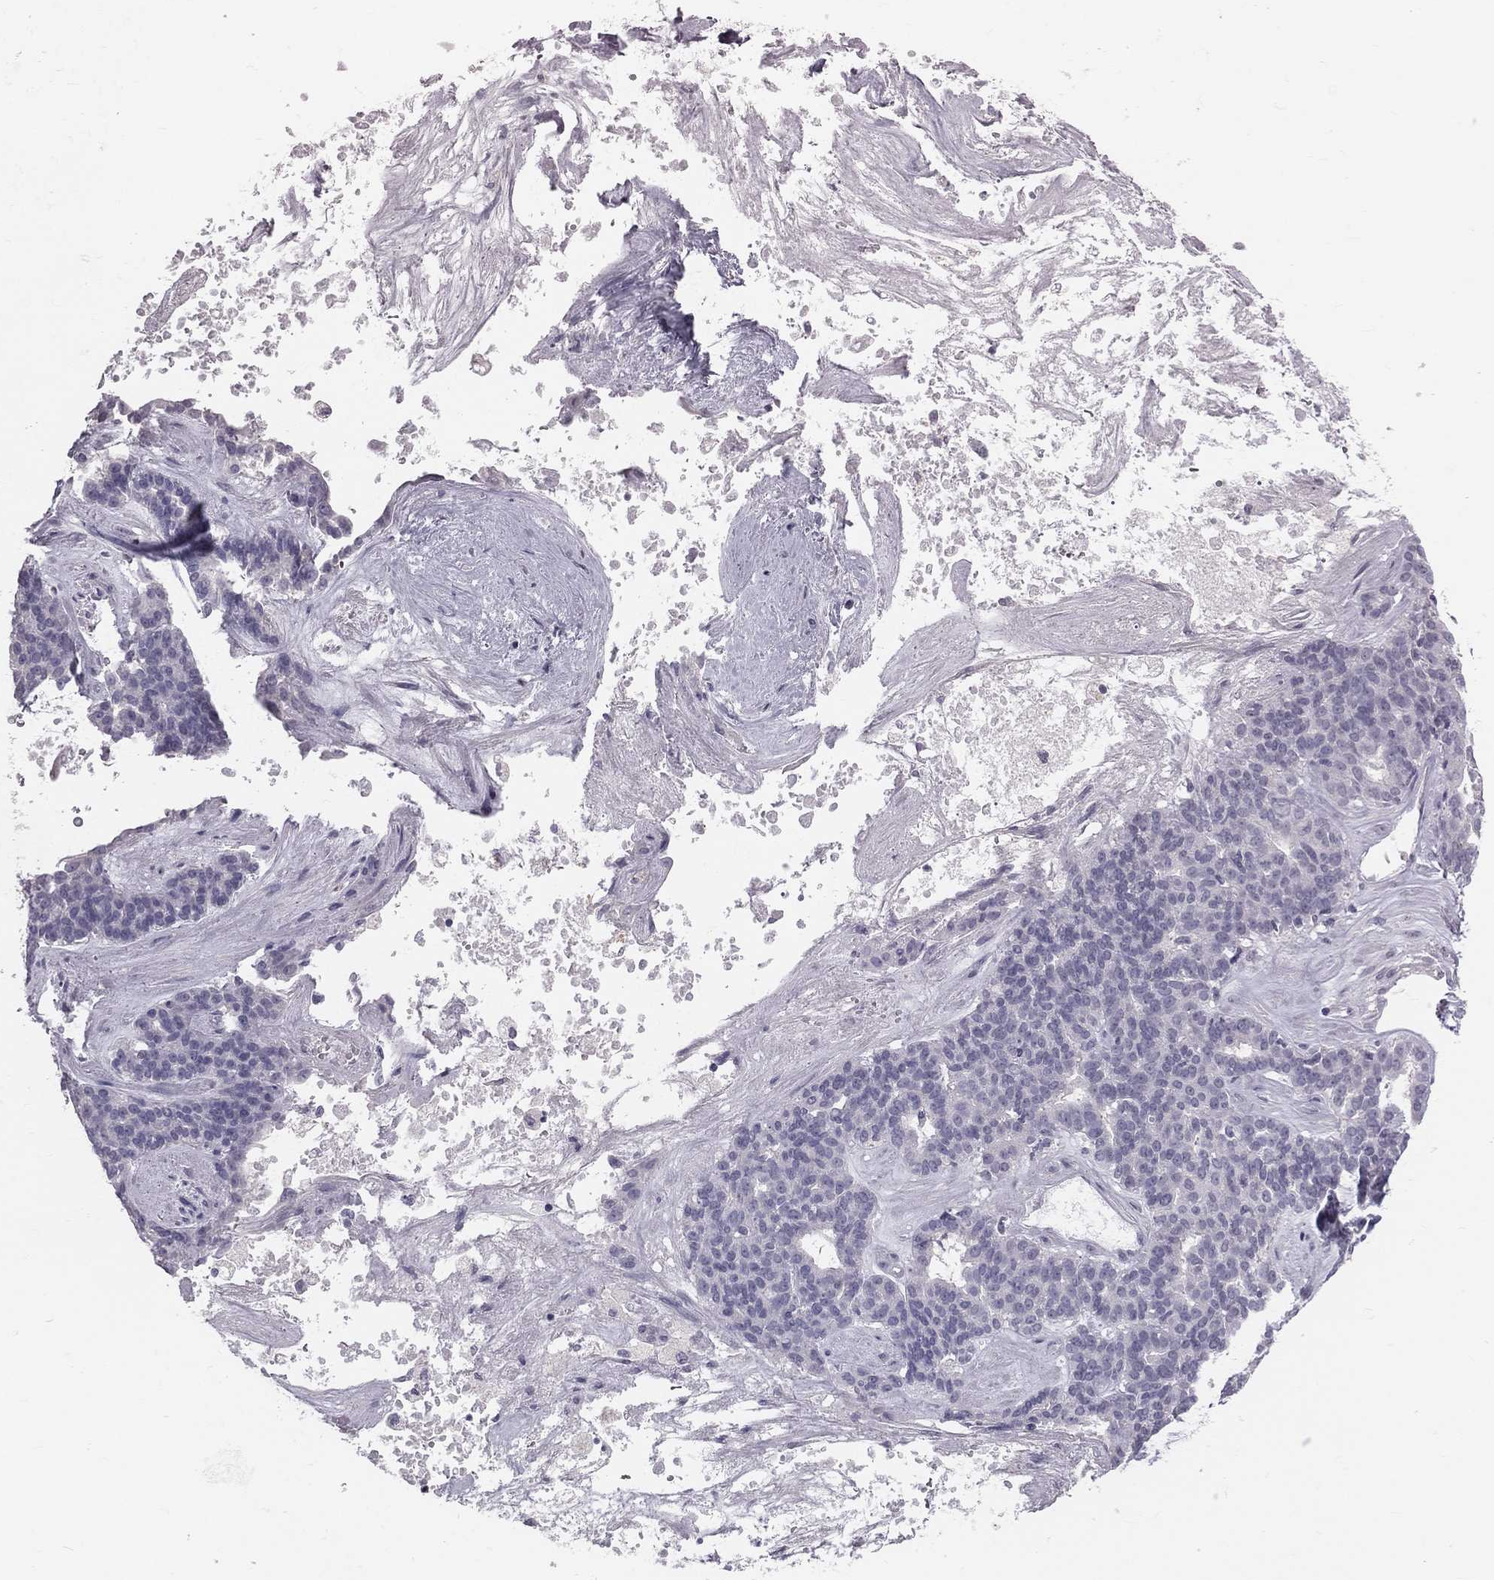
{"staining": {"intensity": "negative", "quantity": "none", "location": "none"}, "tissue": "liver cancer", "cell_type": "Tumor cells", "image_type": "cancer", "snomed": [{"axis": "morphology", "description": "Cholangiocarcinoma"}, {"axis": "topography", "description": "Liver"}], "caption": "An immunohistochemistry (IHC) histopathology image of liver cancer is shown. There is no staining in tumor cells of liver cancer. (DAB IHC, high magnification).", "gene": "TFPI2", "patient": {"sex": "female", "age": 47}}